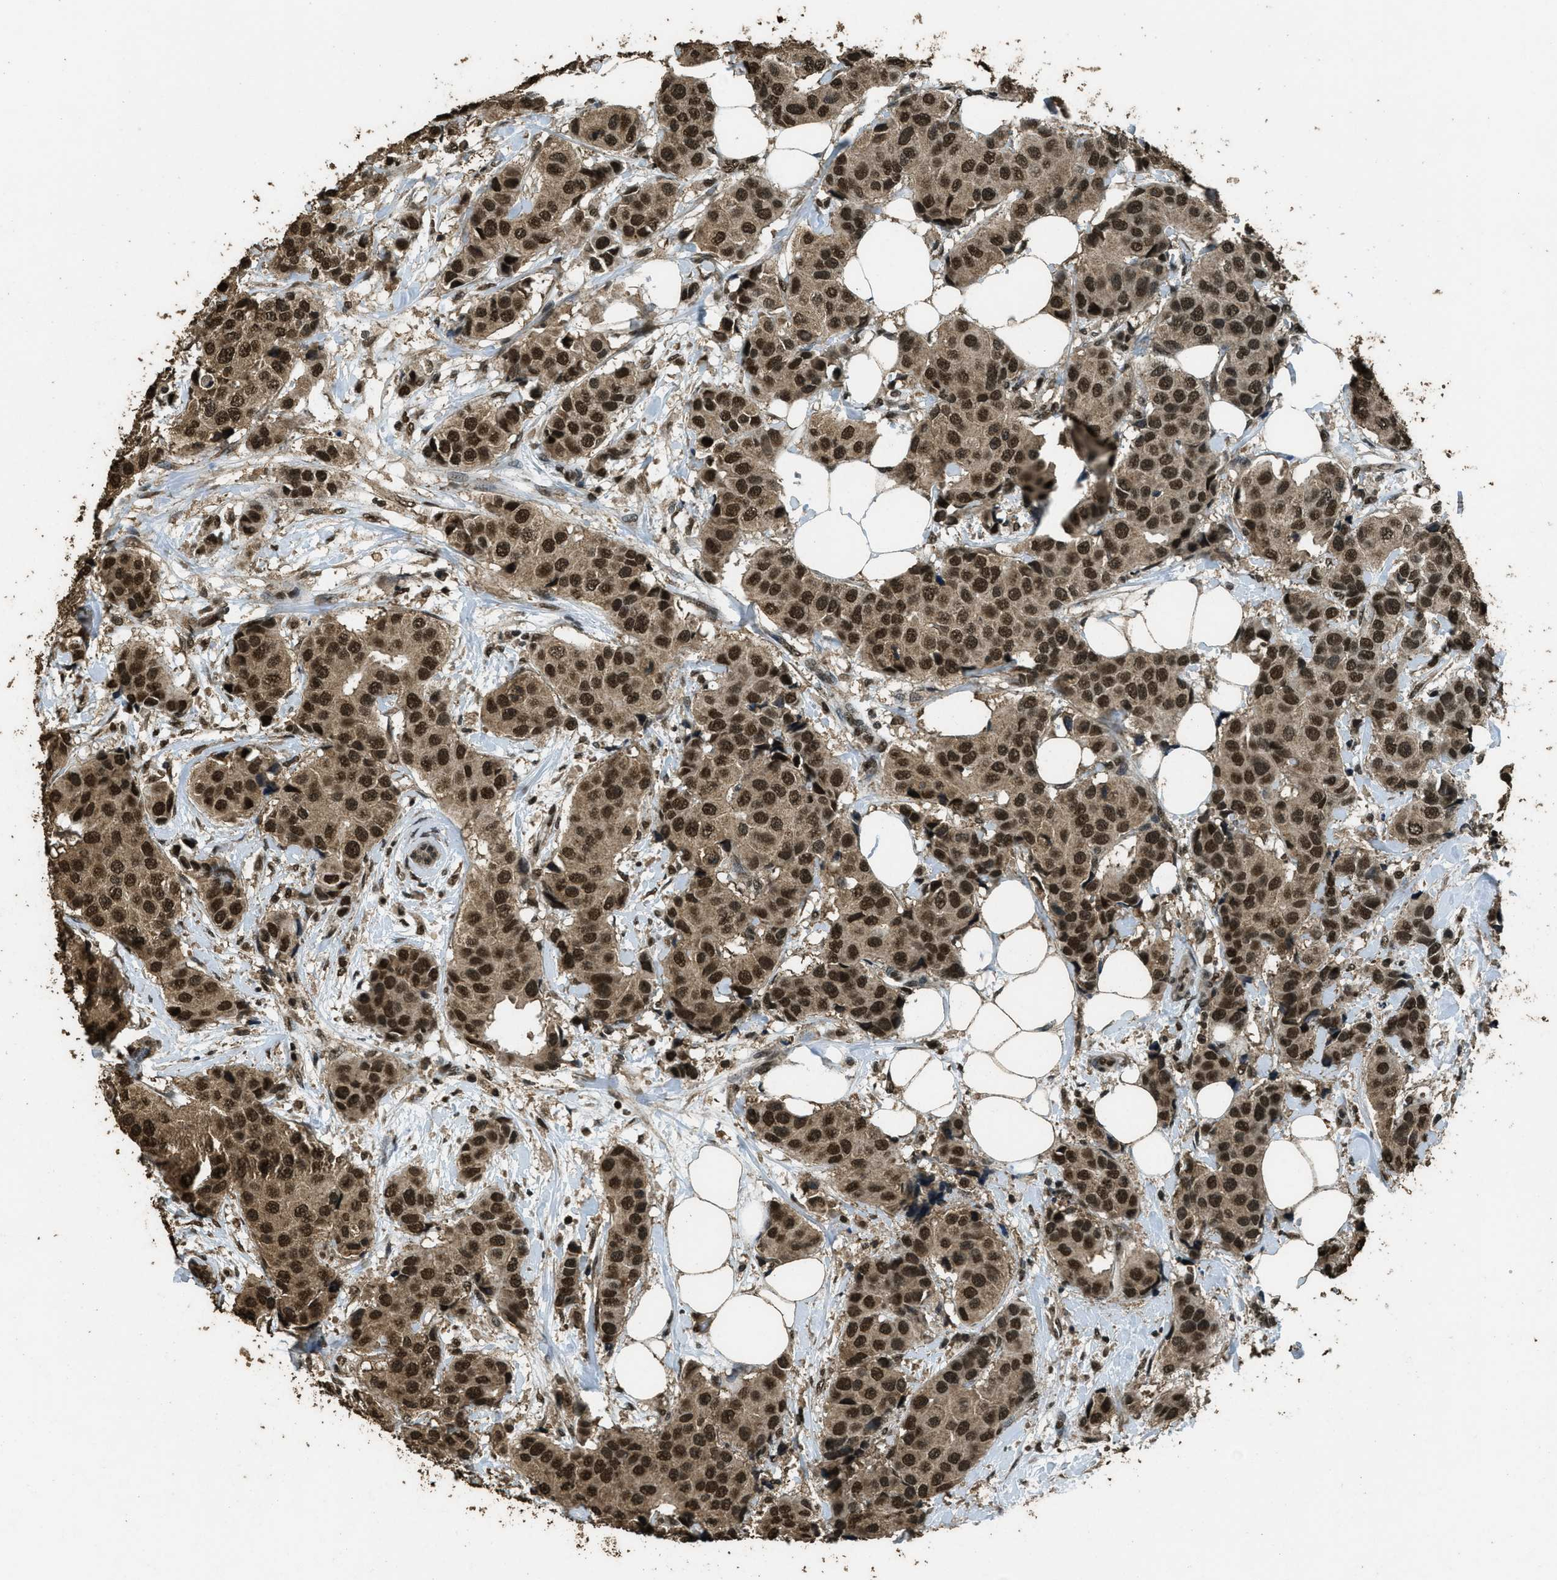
{"staining": {"intensity": "strong", "quantity": ">75%", "location": "nuclear"}, "tissue": "breast cancer", "cell_type": "Tumor cells", "image_type": "cancer", "snomed": [{"axis": "morphology", "description": "Normal tissue, NOS"}, {"axis": "morphology", "description": "Duct carcinoma"}, {"axis": "topography", "description": "Breast"}], "caption": "A brown stain highlights strong nuclear expression of a protein in breast cancer (intraductal carcinoma) tumor cells. (brown staining indicates protein expression, while blue staining denotes nuclei).", "gene": "MYB", "patient": {"sex": "female", "age": 39}}